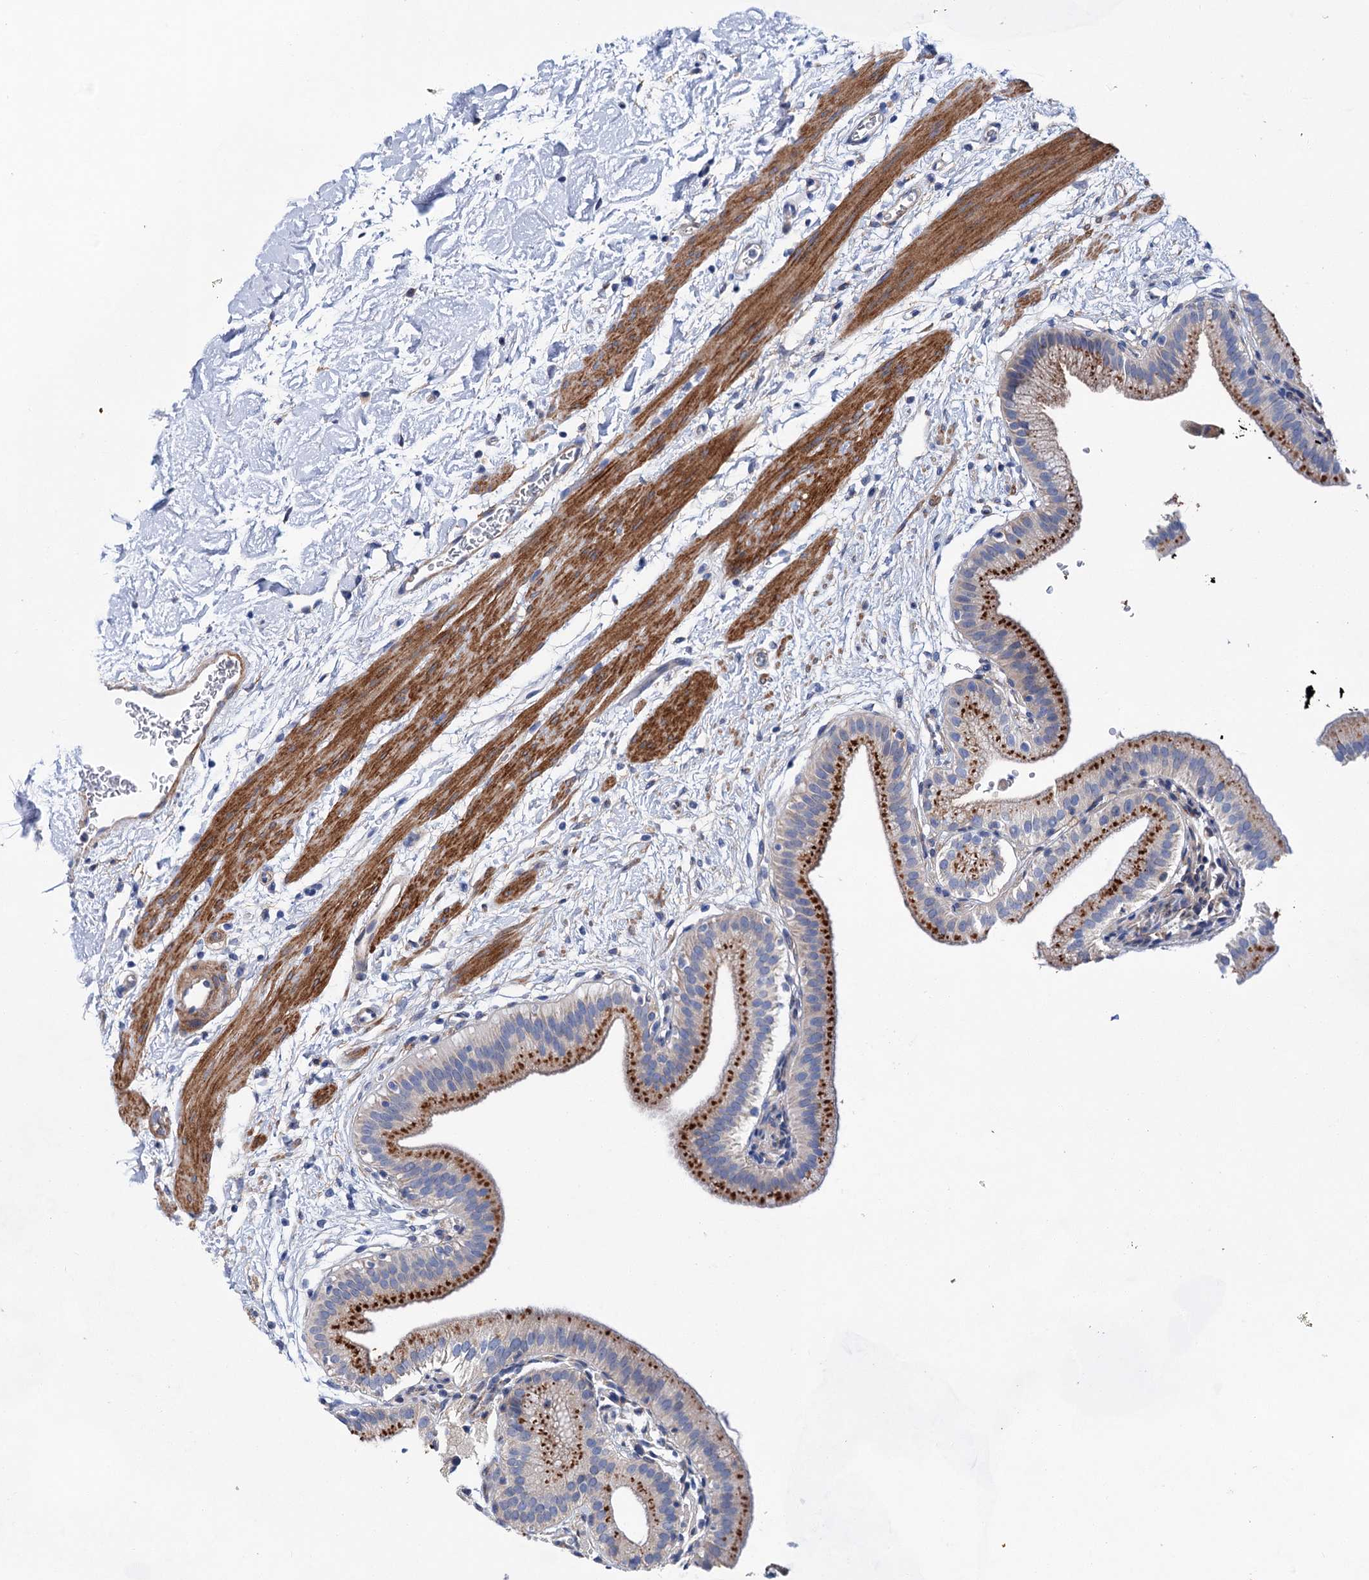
{"staining": {"intensity": "strong", "quantity": "25%-75%", "location": "cytoplasmic/membranous"}, "tissue": "gallbladder", "cell_type": "Glandular cells", "image_type": "normal", "snomed": [{"axis": "morphology", "description": "Normal tissue, NOS"}, {"axis": "topography", "description": "Gallbladder"}], "caption": "Glandular cells demonstrate strong cytoplasmic/membranous expression in approximately 25%-75% of cells in normal gallbladder.", "gene": "GPR155", "patient": {"sex": "male", "age": 55}}